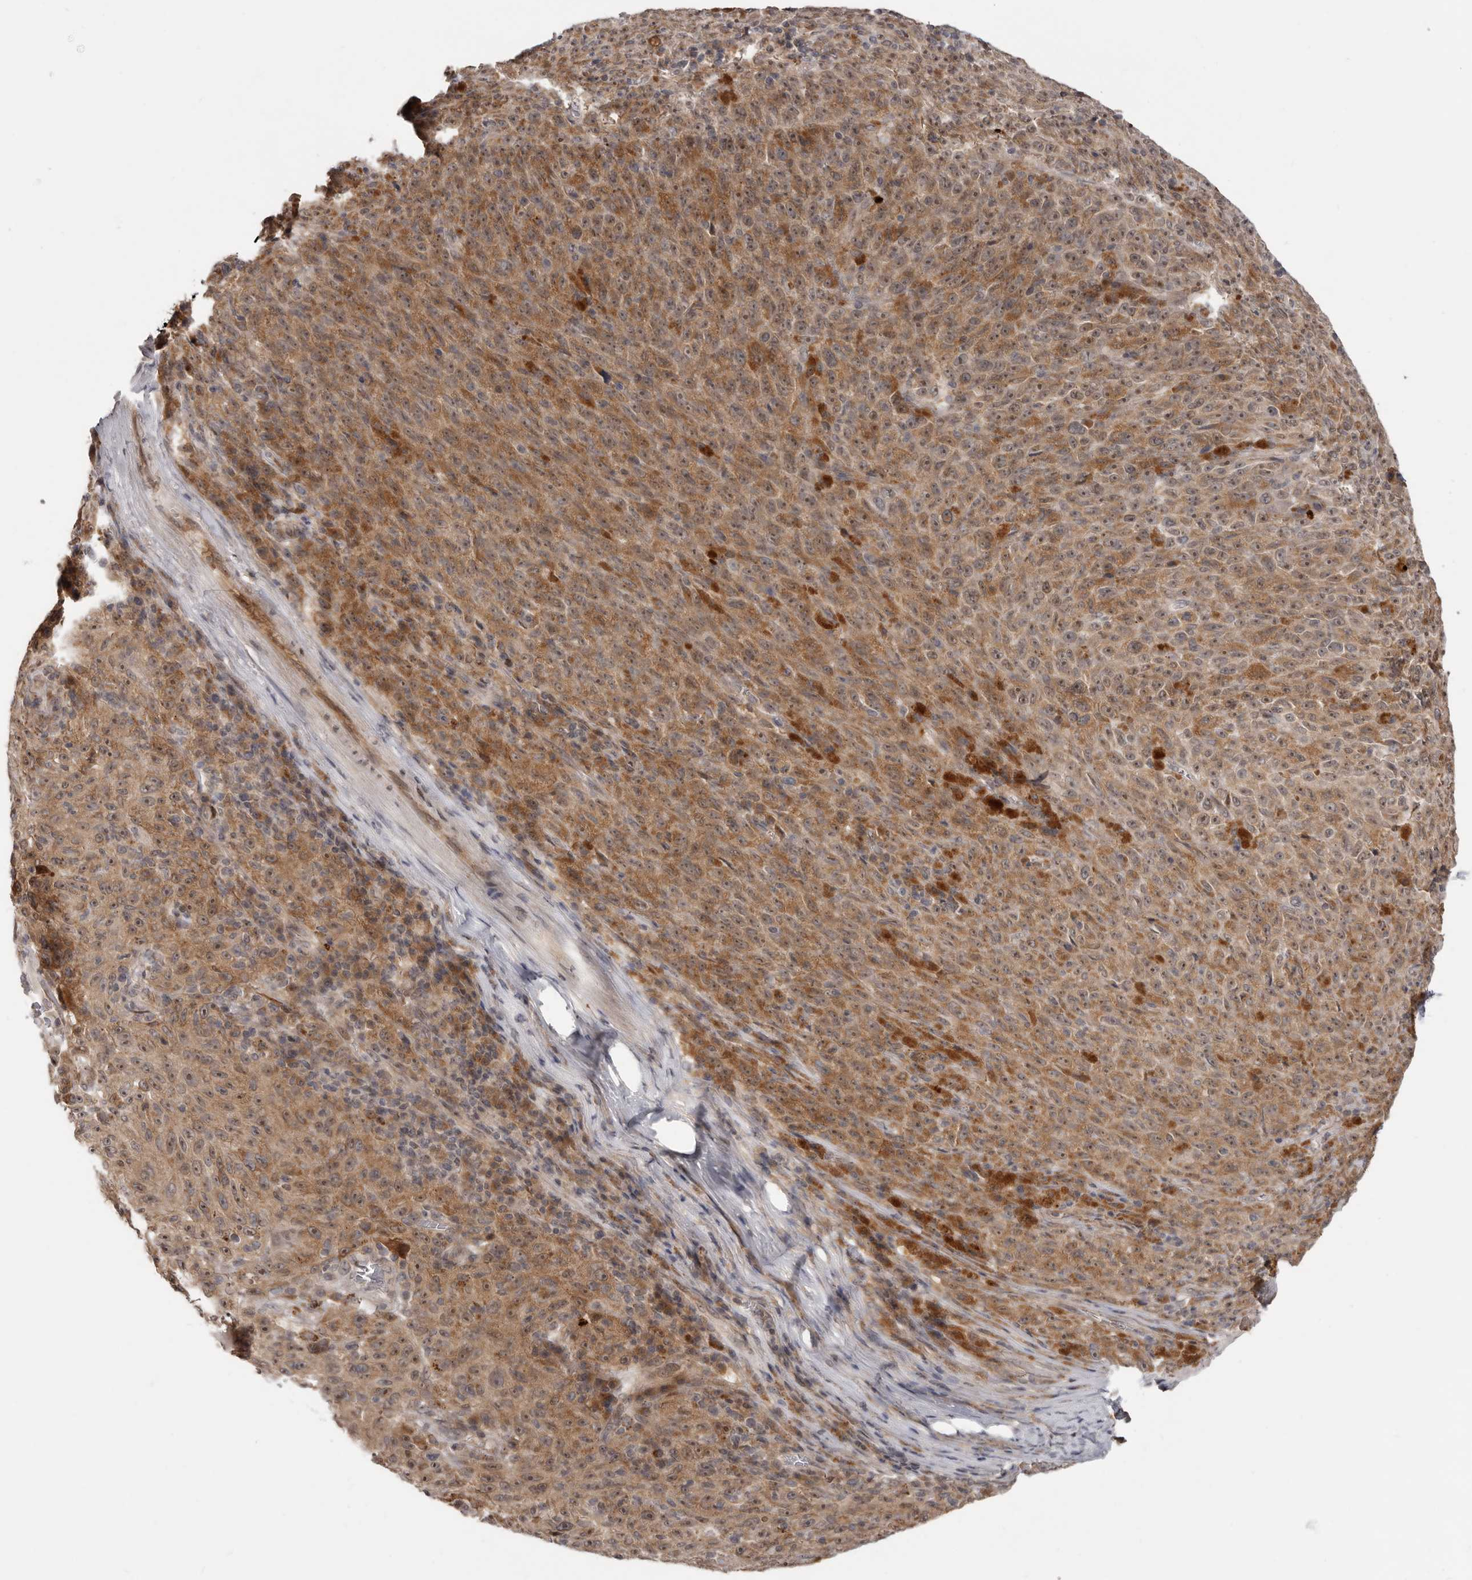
{"staining": {"intensity": "moderate", "quantity": ">75%", "location": "cytoplasmic/membranous"}, "tissue": "melanoma", "cell_type": "Tumor cells", "image_type": "cancer", "snomed": [{"axis": "morphology", "description": "Malignant melanoma, NOS"}, {"axis": "topography", "description": "Skin"}], "caption": "Moderate cytoplasmic/membranous staining for a protein is present in approximately >75% of tumor cells of melanoma using immunohistochemistry.", "gene": "BAD", "patient": {"sex": "female", "age": 82}}